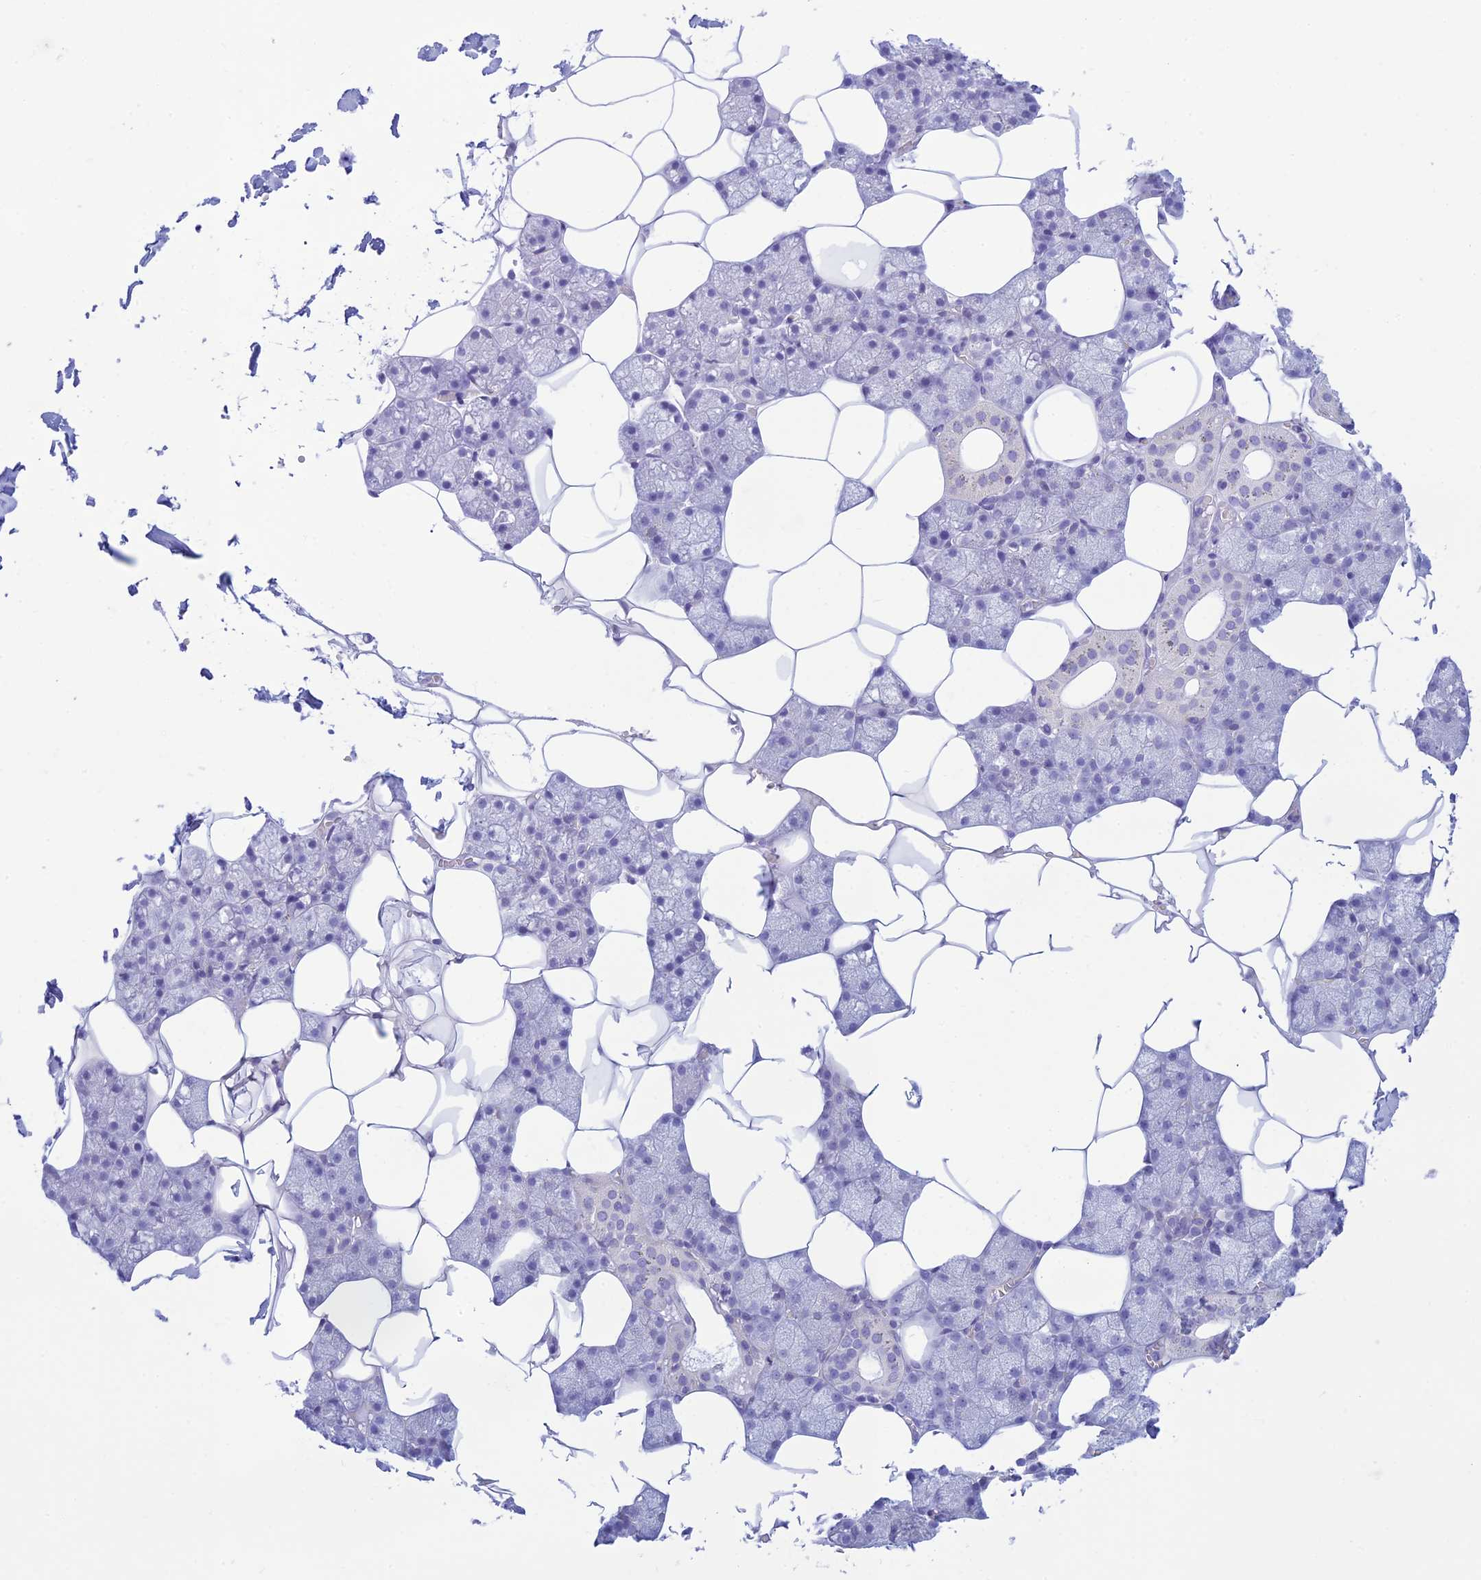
{"staining": {"intensity": "negative", "quantity": "none", "location": "none"}, "tissue": "salivary gland", "cell_type": "Glandular cells", "image_type": "normal", "snomed": [{"axis": "morphology", "description": "Normal tissue, NOS"}, {"axis": "topography", "description": "Salivary gland"}], "caption": "Salivary gland stained for a protein using immunohistochemistry shows no positivity glandular cells.", "gene": "FBXW4", "patient": {"sex": "male", "age": 62}}